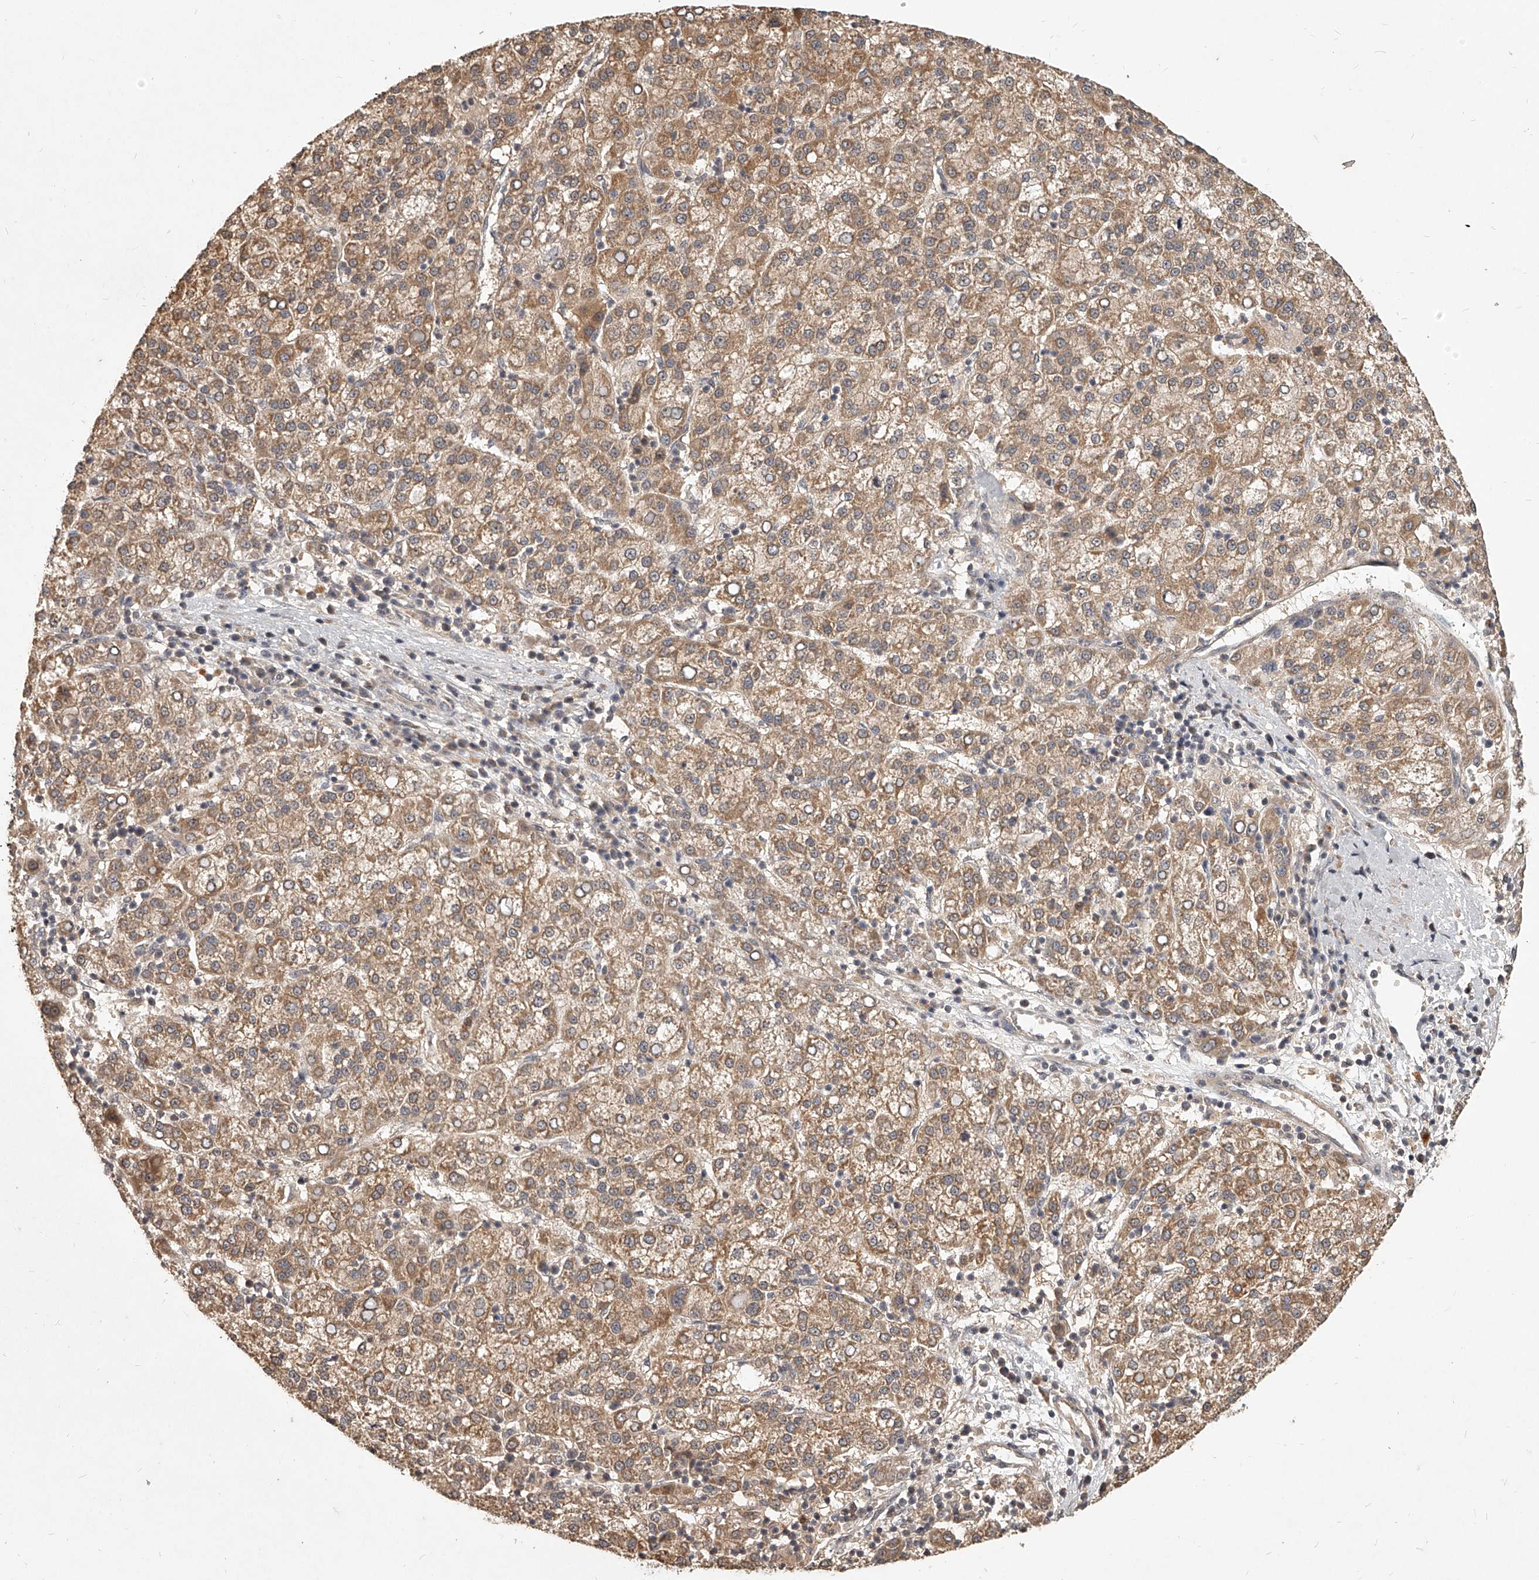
{"staining": {"intensity": "moderate", "quantity": ">75%", "location": "cytoplasmic/membranous"}, "tissue": "liver cancer", "cell_type": "Tumor cells", "image_type": "cancer", "snomed": [{"axis": "morphology", "description": "Carcinoma, Hepatocellular, NOS"}, {"axis": "topography", "description": "Liver"}], "caption": "Protein expression by IHC displays moderate cytoplasmic/membranous positivity in approximately >75% of tumor cells in liver cancer.", "gene": "SLC37A1", "patient": {"sex": "female", "age": 58}}